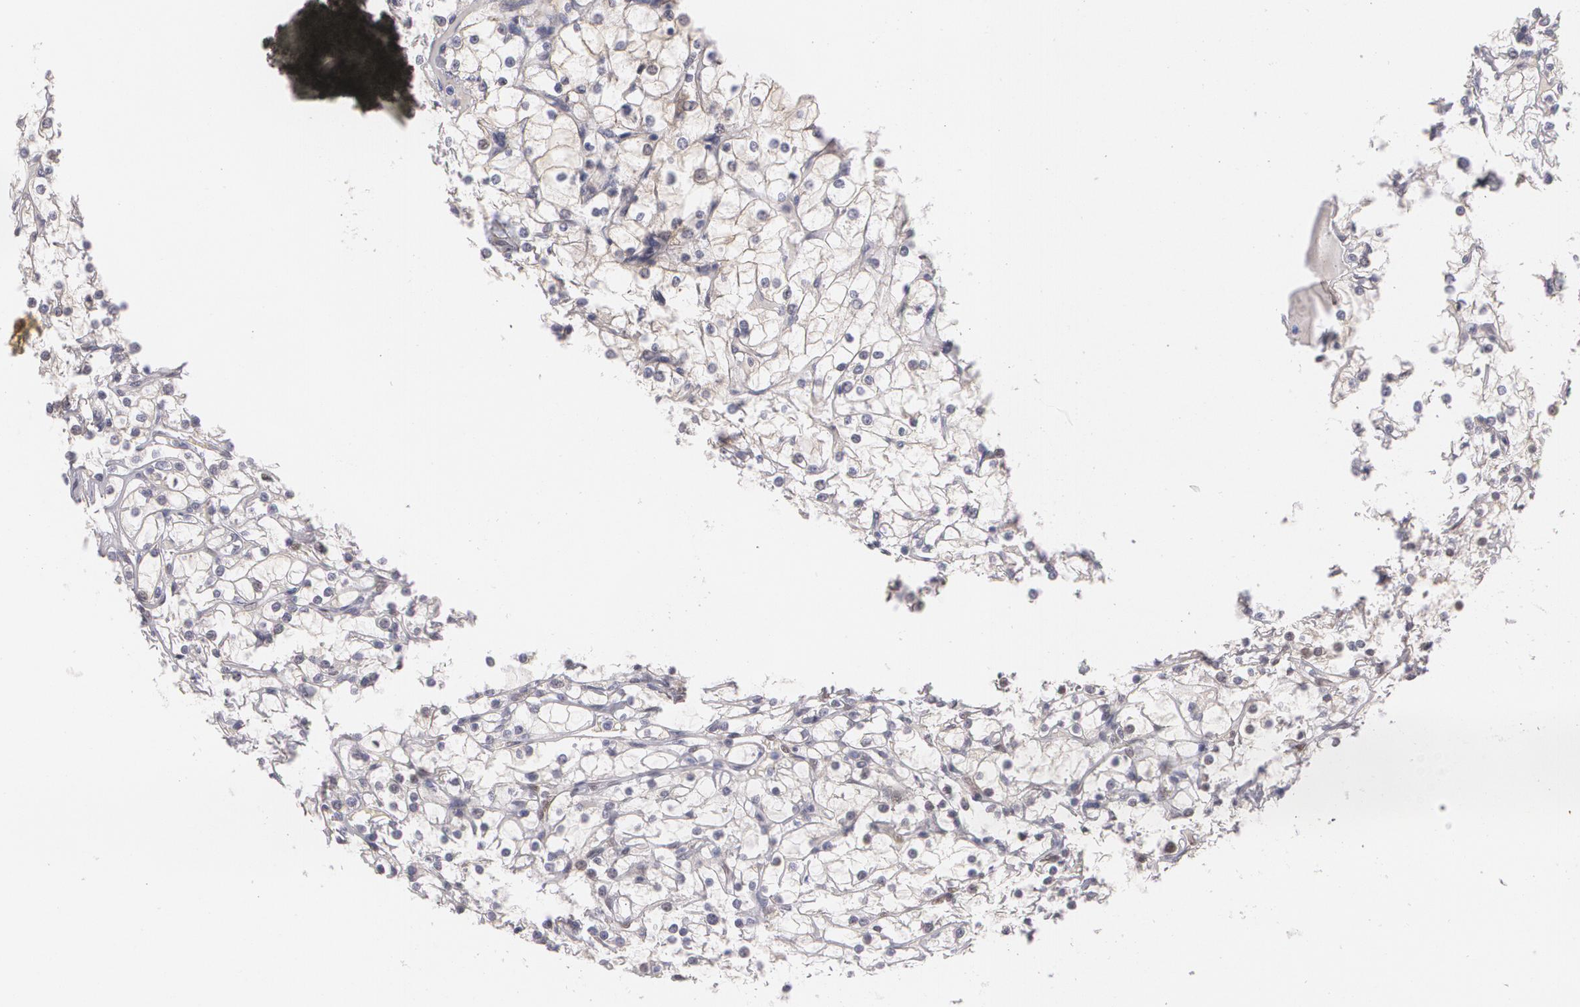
{"staining": {"intensity": "negative", "quantity": "none", "location": "none"}, "tissue": "renal cancer", "cell_type": "Tumor cells", "image_type": "cancer", "snomed": [{"axis": "morphology", "description": "Adenocarcinoma, NOS"}, {"axis": "topography", "description": "Kidney"}], "caption": "The histopathology image exhibits no significant staining in tumor cells of renal cancer. (DAB IHC with hematoxylin counter stain).", "gene": "ZBTB16", "patient": {"sex": "female", "age": 73}}